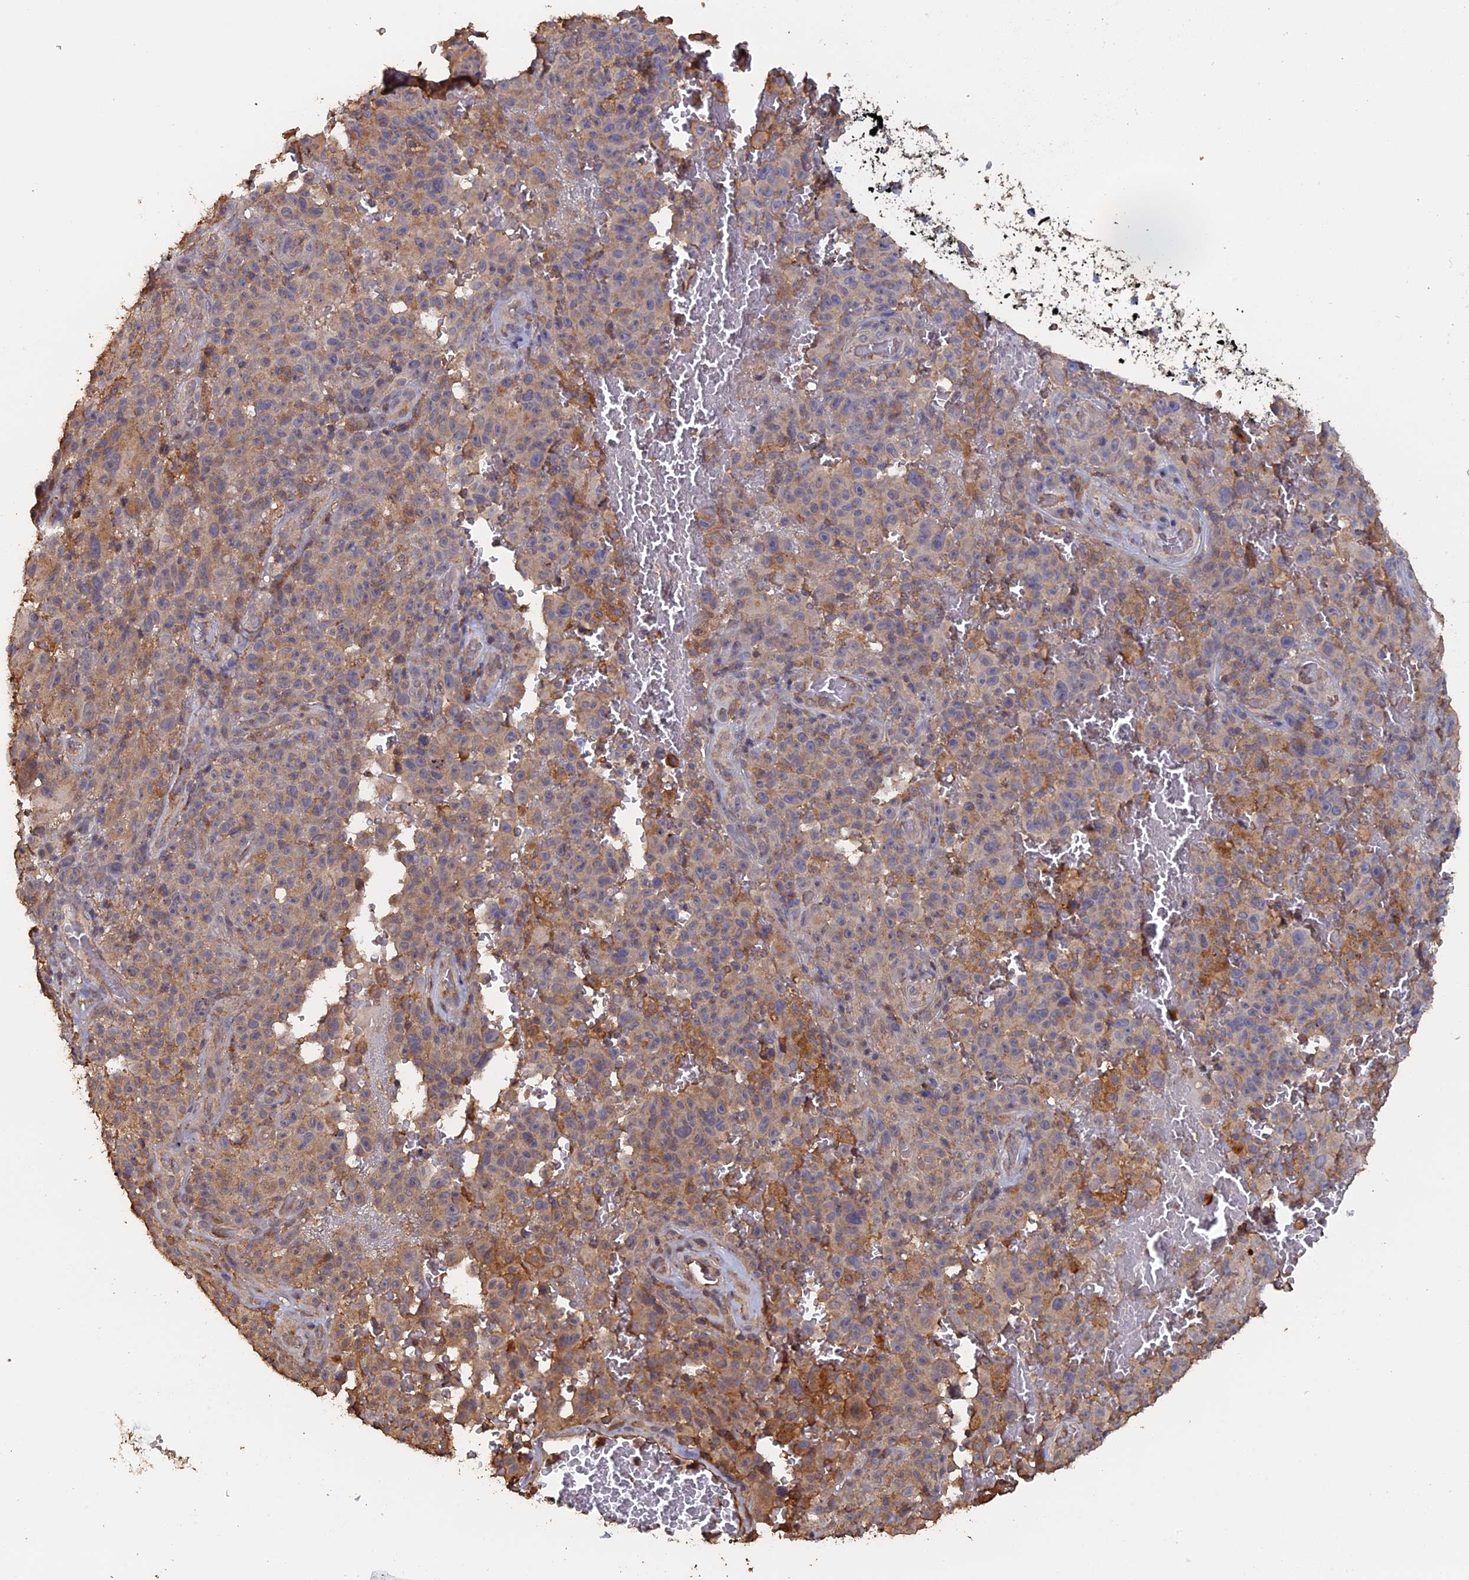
{"staining": {"intensity": "weak", "quantity": "25%-75%", "location": "cytoplasmic/membranous"}, "tissue": "melanoma", "cell_type": "Tumor cells", "image_type": "cancer", "snomed": [{"axis": "morphology", "description": "Malignant melanoma, NOS"}, {"axis": "topography", "description": "Skin"}], "caption": "High-power microscopy captured an immunohistochemistry (IHC) histopathology image of malignant melanoma, revealing weak cytoplasmic/membranous staining in about 25%-75% of tumor cells.", "gene": "PIGQ", "patient": {"sex": "female", "age": 82}}